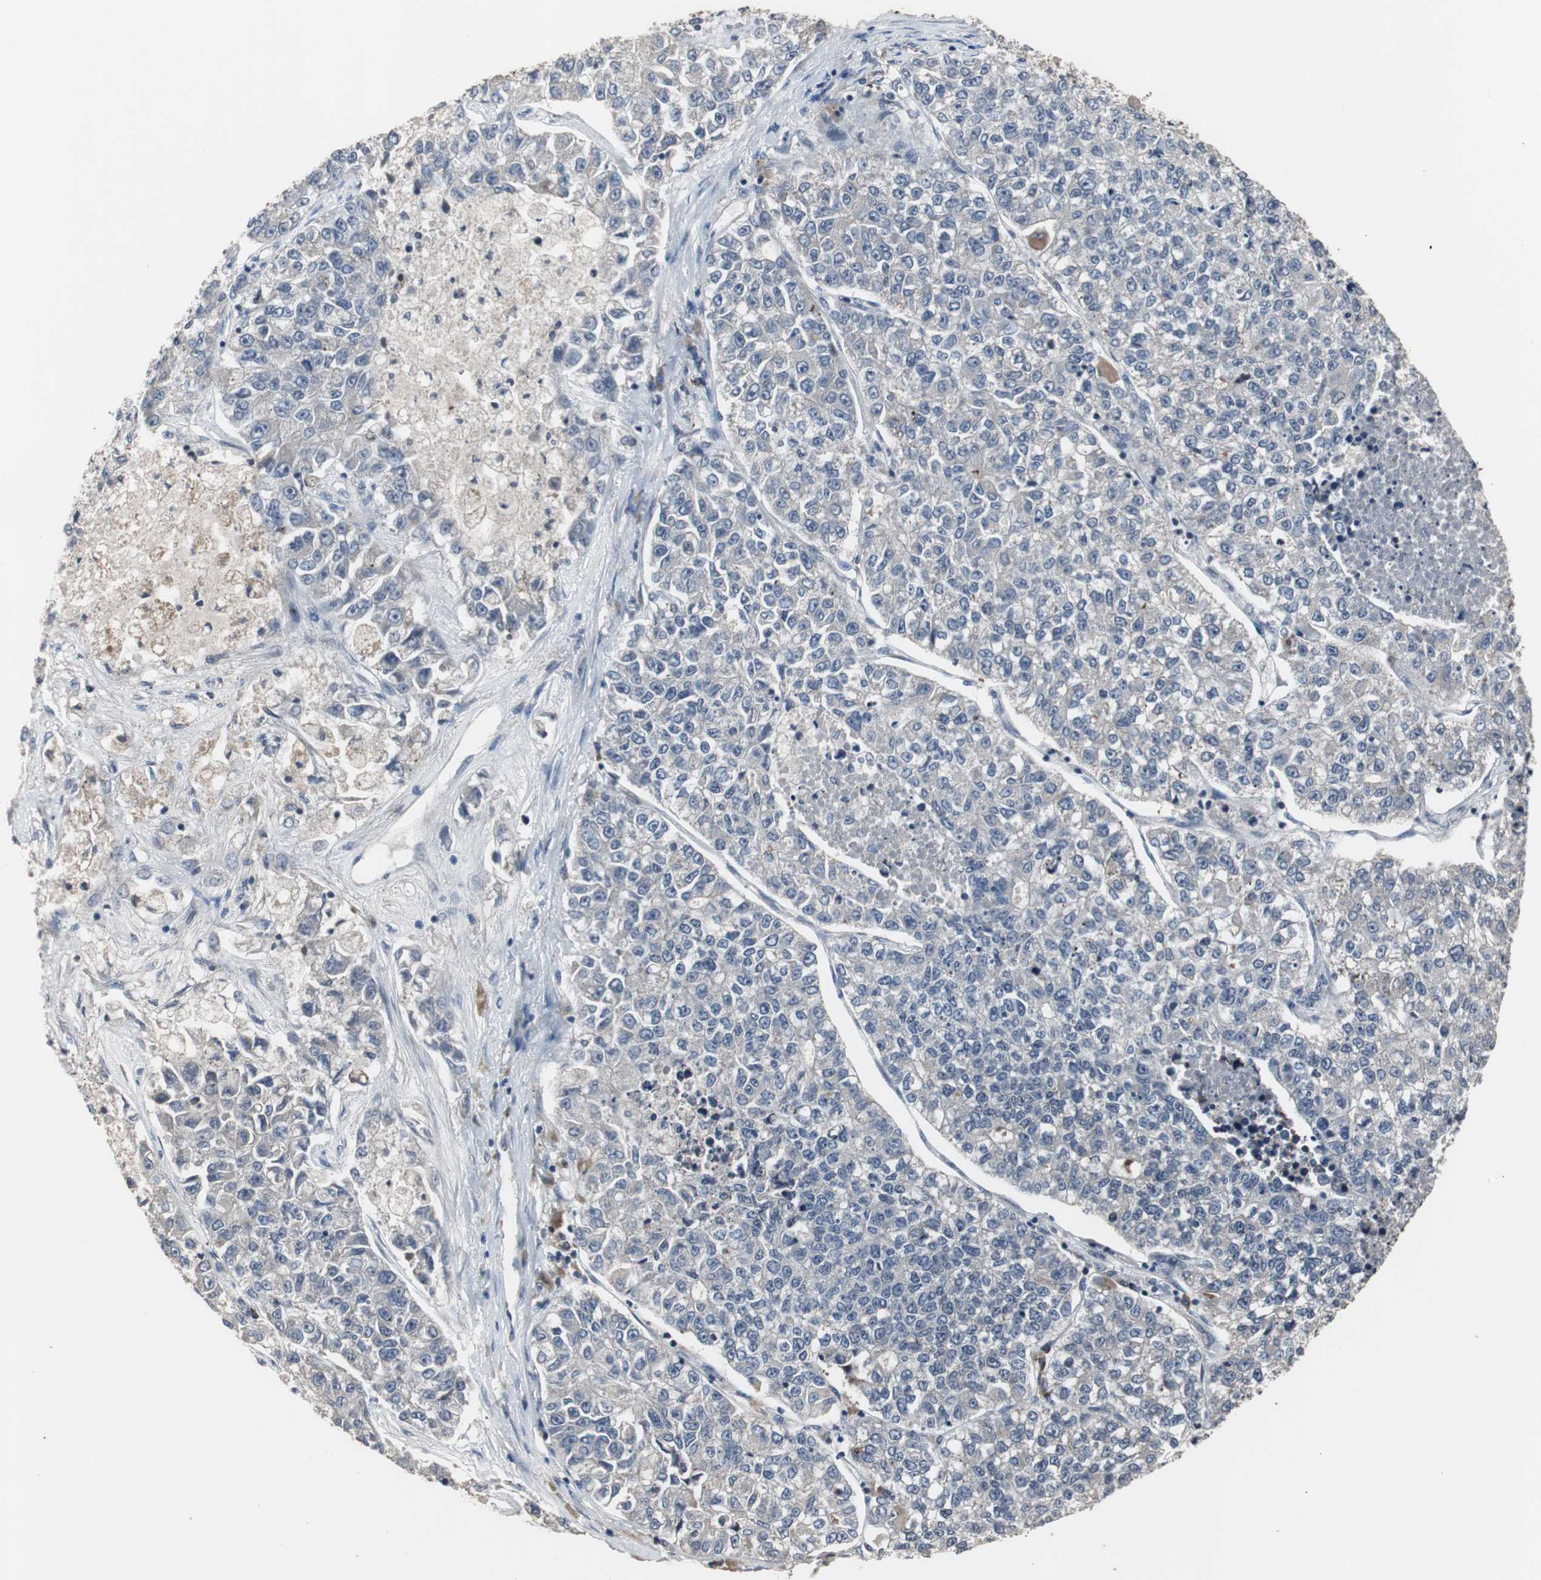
{"staining": {"intensity": "weak", "quantity": "<25%", "location": "cytoplasmic/membranous"}, "tissue": "lung cancer", "cell_type": "Tumor cells", "image_type": "cancer", "snomed": [{"axis": "morphology", "description": "Adenocarcinoma, NOS"}, {"axis": "topography", "description": "Lung"}], "caption": "Immunohistochemical staining of lung adenocarcinoma displays no significant positivity in tumor cells.", "gene": "CRADD", "patient": {"sex": "male", "age": 49}}